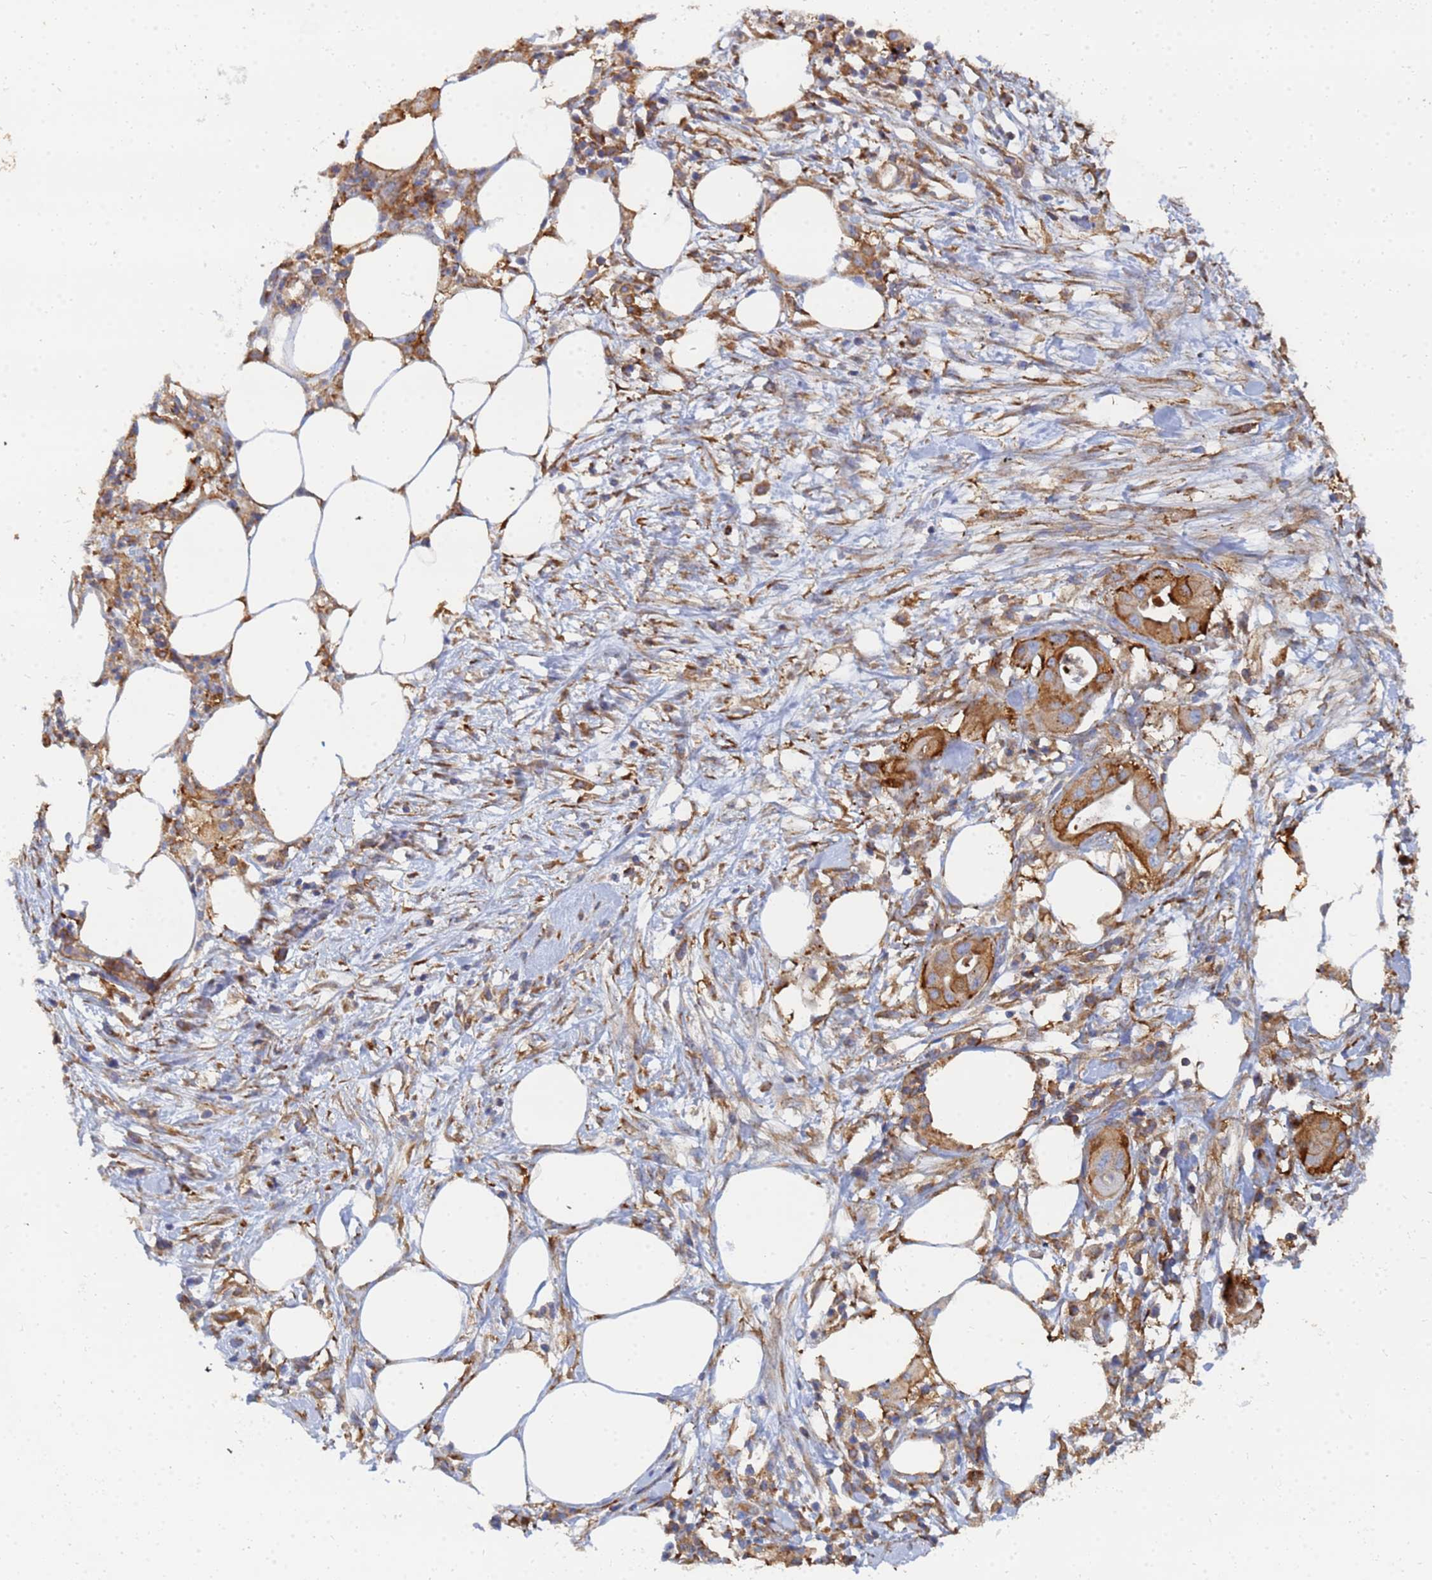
{"staining": {"intensity": "strong", "quantity": ">75%", "location": "cytoplasmic/membranous"}, "tissue": "pancreatic cancer", "cell_type": "Tumor cells", "image_type": "cancer", "snomed": [{"axis": "morphology", "description": "Adenocarcinoma, NOS"}, {"axis": "topography", "description": "Pancreas"}], "caption": "A brown stain shows strong cytoplasmic/membranous staining of a protein in pancreatic cancer tumor cells.", "gene": "GPR42", "patient": {"sex": "male", "age": 68}}